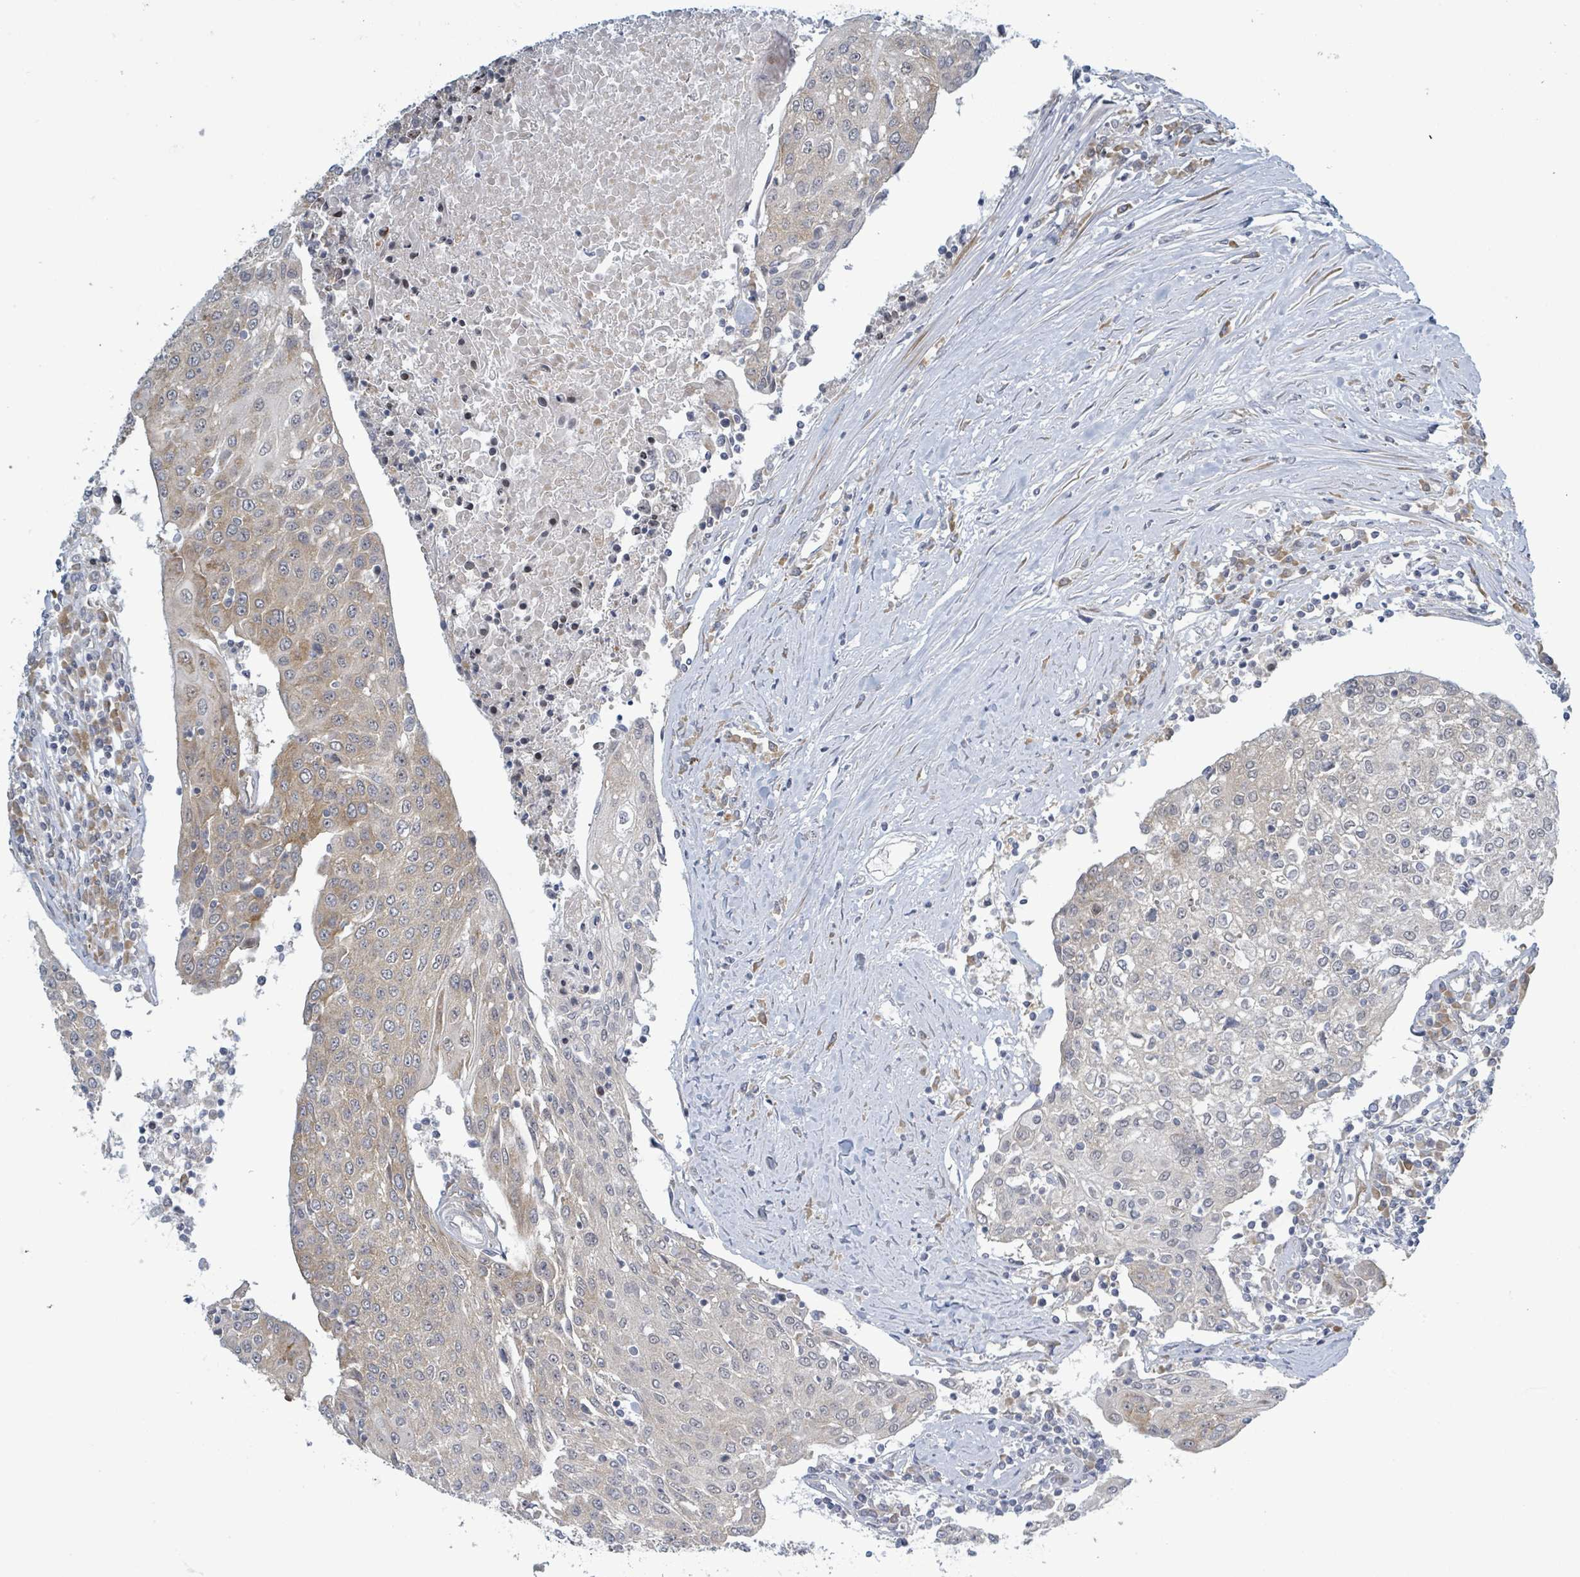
{"staining": {"intensity": "moderate", "quantity": "<25%", "location": "cytoplasmic/membranous"}, "tissue": "urothelial cancer", "cell_type": "Tumor cells", "image_type": "cancer", "snomed": [{"axis": "morphology", "description": "Urothelial carcinoma, High grade"}, {"axis": "topography", "description": "Urinary bladder"}], "caption": "High-power microscopy captured an immunohistochemistry (IHC) photomicrograph of urothelial carcinoma (high-grade), revealing moderate cytoplasmic/membranous staining in approximately <25% of tumor cells.", "gene": "RPL32", "patient": {"sex": "female", "age": 85}}